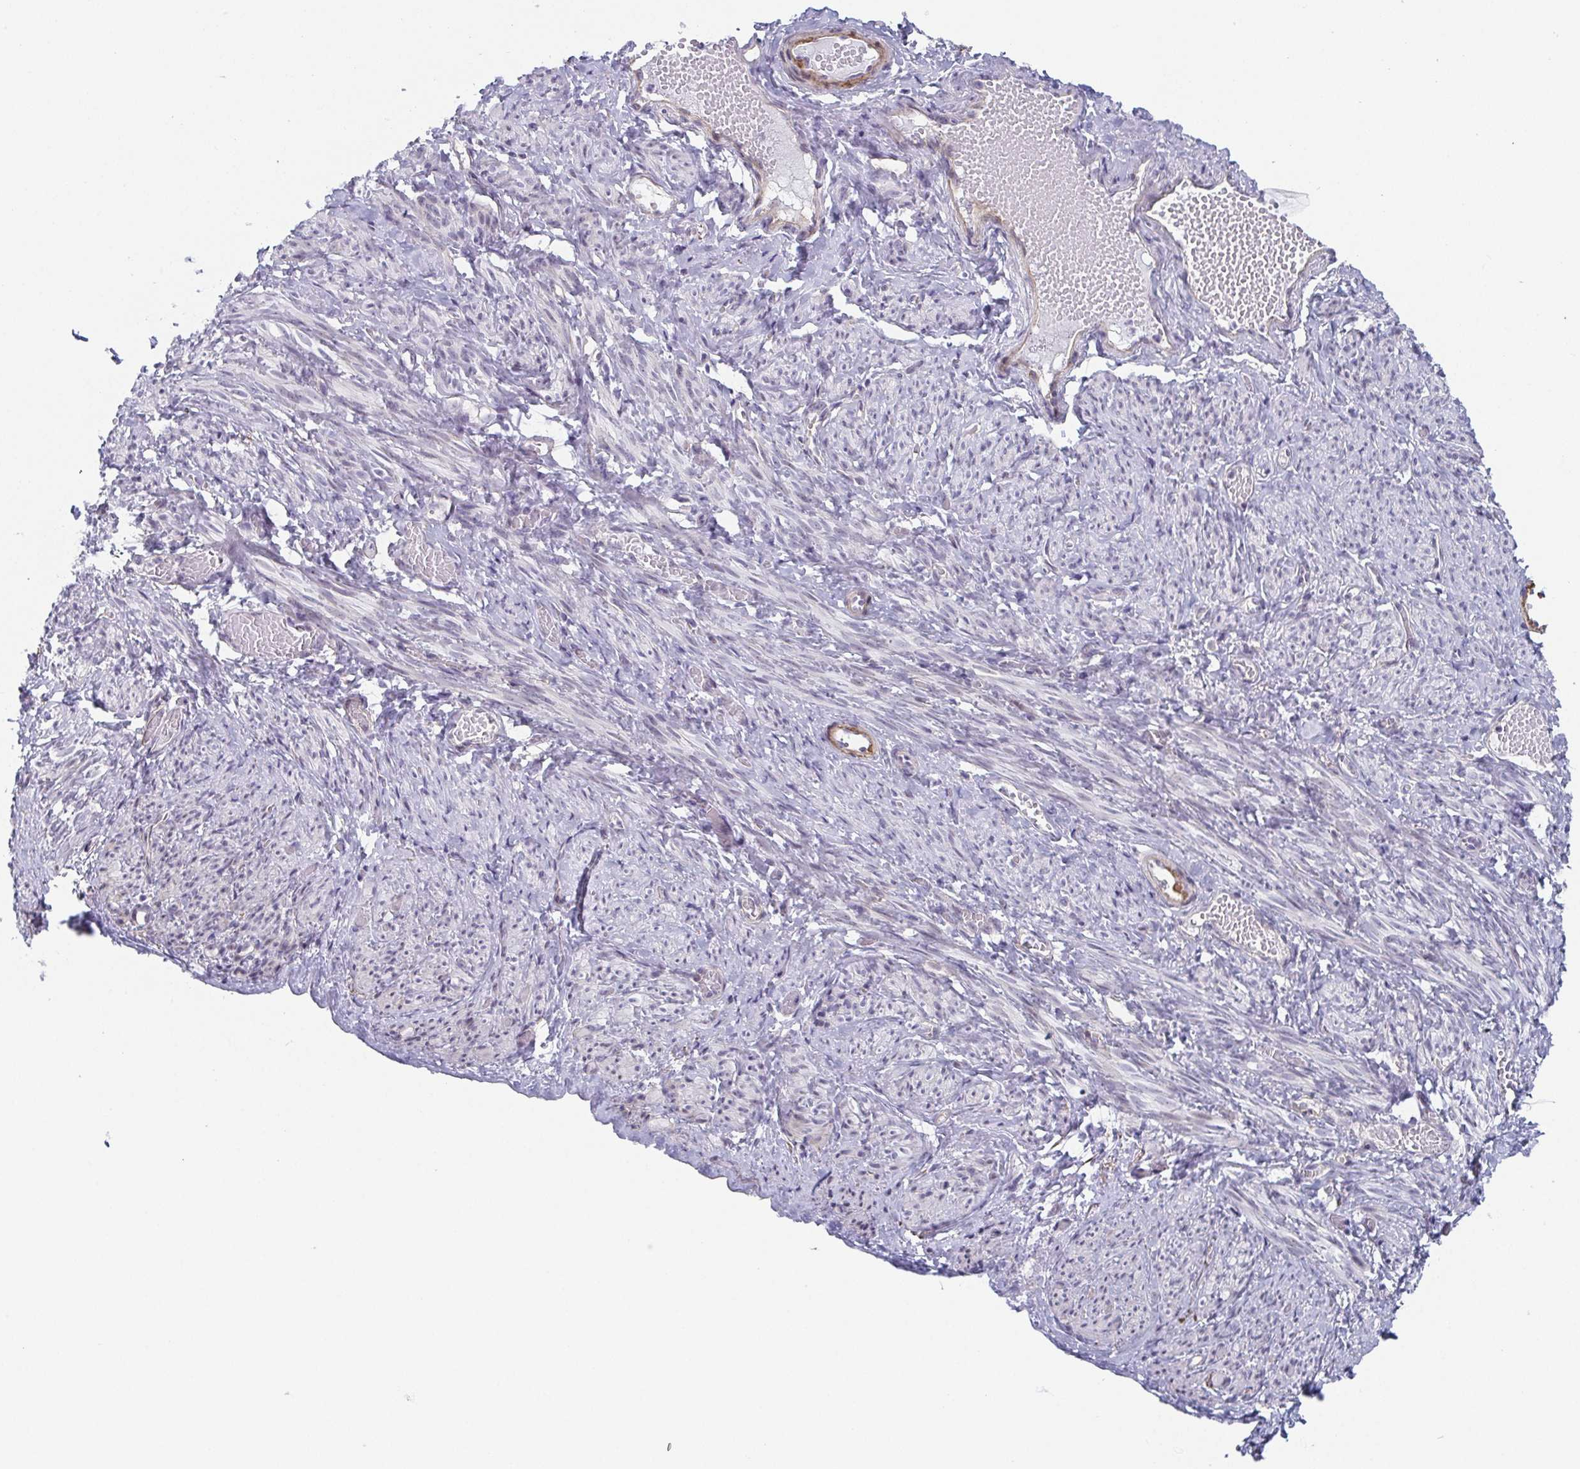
{"staining": {"intensity": "negative", "quantity": "none", "location": "none"}, "tissue": "smooth muscle", "cell_type": "Smooth muscle cells", "image_type": "normal", "snomed": [{"axis": "morphology", "description": "Normal tissue, NOS"}, {"axis": "topography", "description": "Smooth muscle"}], "caption": "DAB (3,3'-diaminobenzidine) immunohistochemical staining of benign smooth muscle displays no significant expression in smooth muscle cells. Brightfield microscopy of IHC stained with DAB (brown) and hematoxylin (blue), captured at high magnification.", "gene": "EXOSC7", "patient": {"sex": "female", "age": 65}}